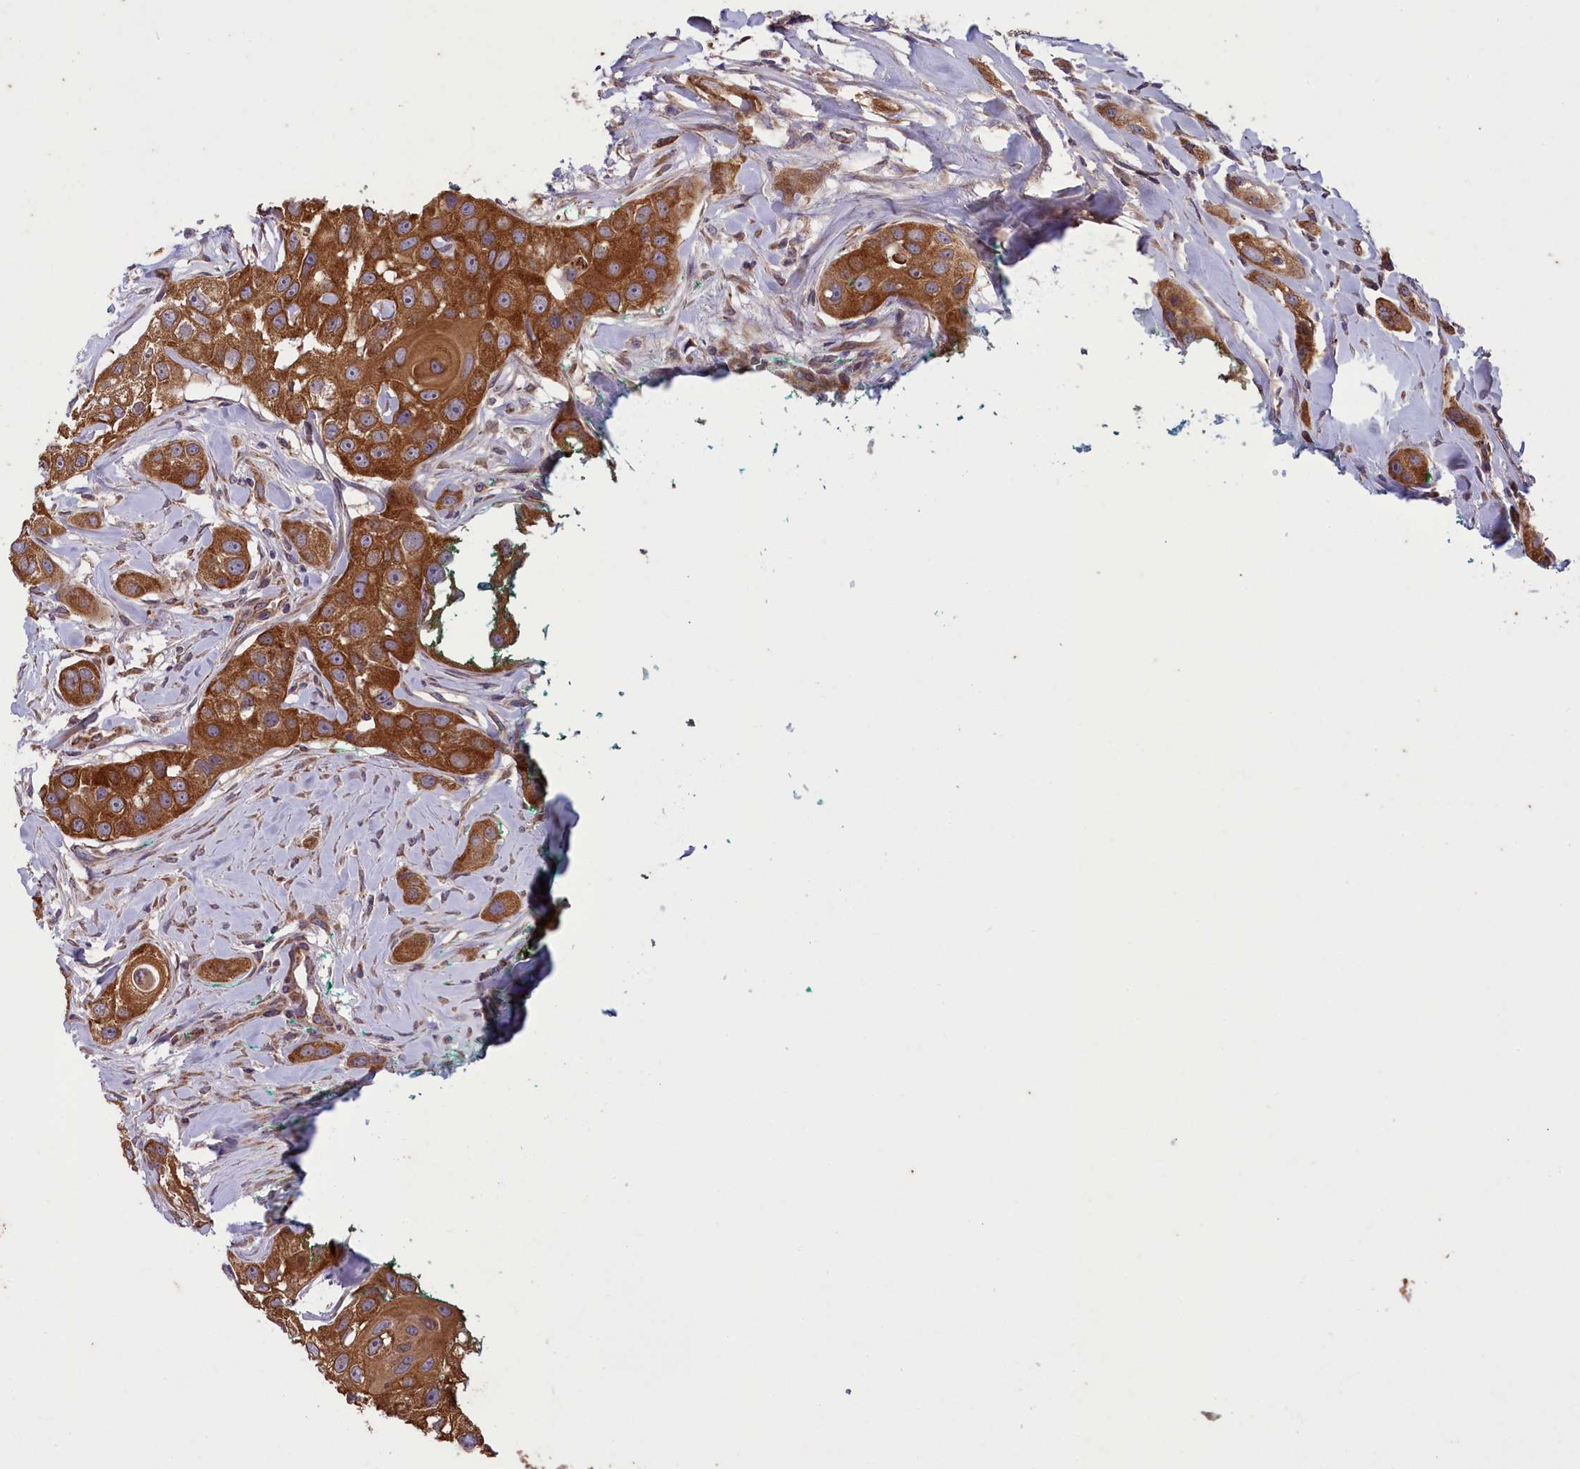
{"staining": {"intensity": "strong", "quantity": ">75%", "location": "cytoplasmic/membranous"}, "tissue": "head and neck cancer", "cell_type": "Tumor cells", "image_type": "cancer", "snomed": [{"axis": "morphology", "description": "Normal tissue, NOS"}, {"axis": "morphology", "description": "Squamous cell carcinoma, NOS"}, {"axis": "topography", "description": "Skeletal muscle"}, {"axis": "topography", "description": "Head-Neck"}], "caption": "Immunohistochemical staining of head and neck cancer (squamous cell carcinoma) demonstrates high levels of strong cytoplasmic/membranous protein expression in about >75% of tumor cells.", "gene": "ACAD8", "patient": {"sex": "male", "age": 51}}